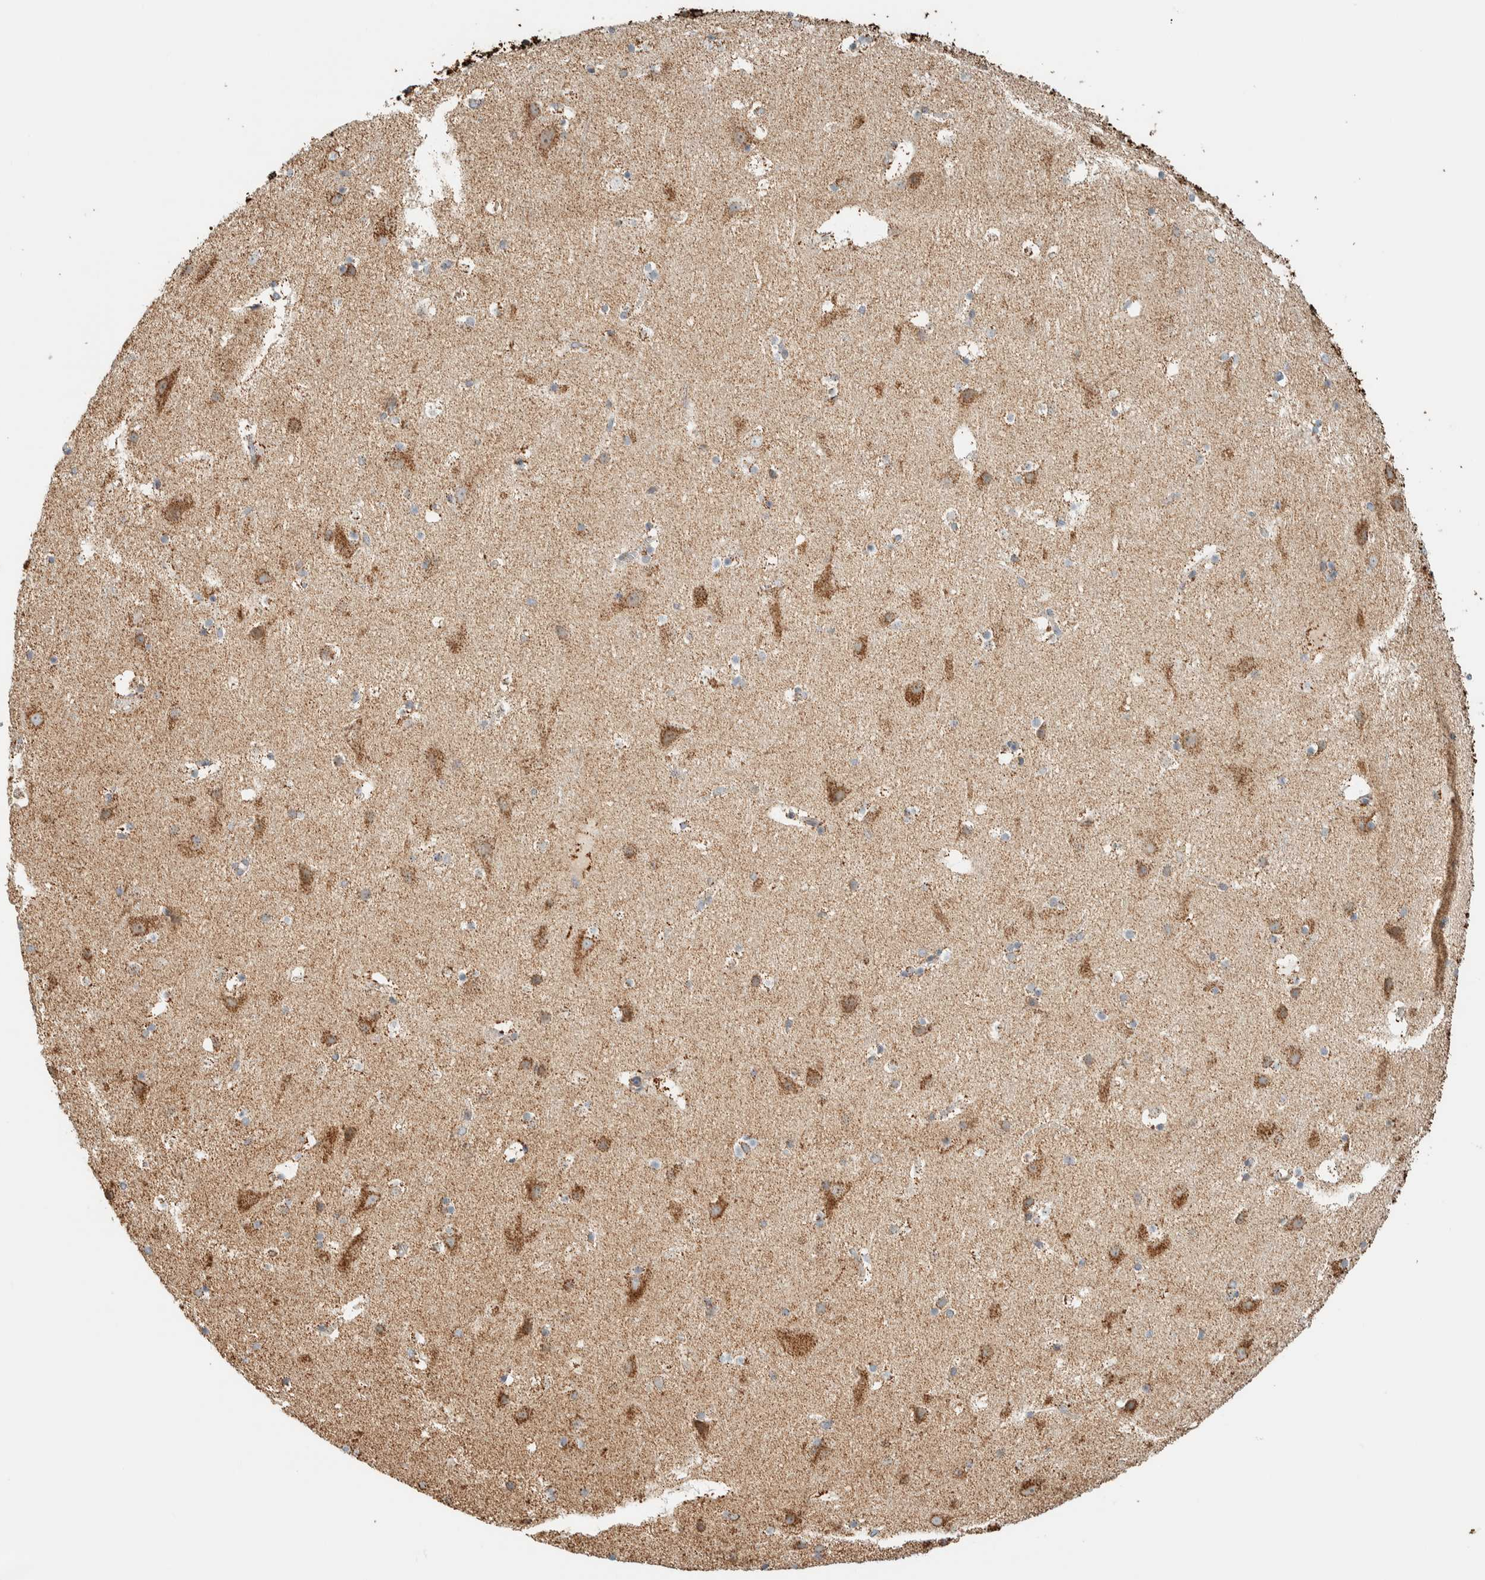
{"staining": {"intensity": "moderate", "quantity": "25%-75%", "location": "cytoplasmic/membranous"}, "tissue": "cerebral cortex", "cell_type": "Endothelial cells", "image_type": "normal", "snomed": [{"axis": "morphology", "description": "Normal tissue, NOS"}, {"axis": "topography", "description": "Cerebral cortex"}], "caption": "Protein staining shows moderate cytoplasmic/membranous positivity in approximately 25%-75% of endothelial cells in normal cerebral cortex.", "gene": "ZNF454", "patient": {"sex": "male", "age": 45}}